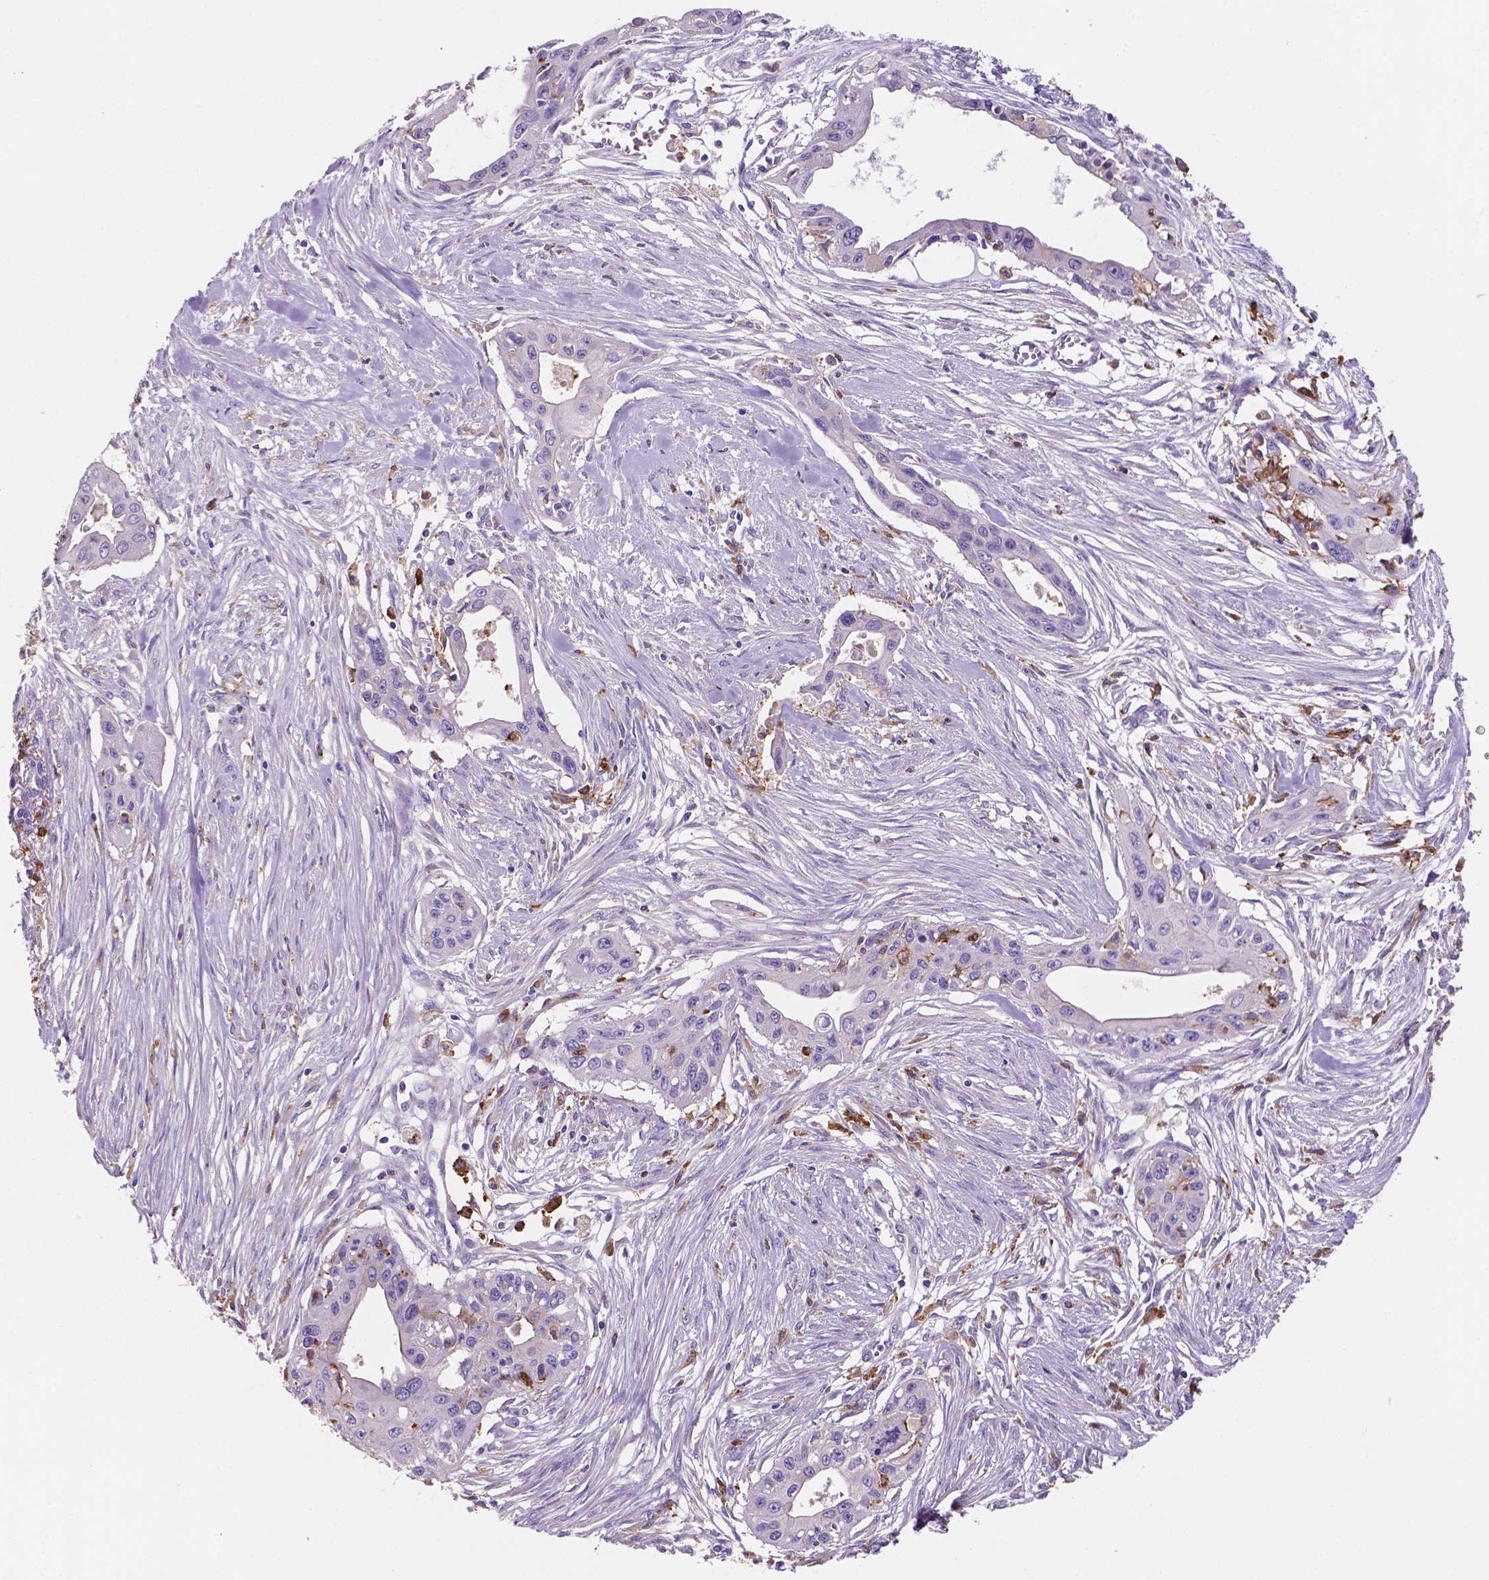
{"staining": {"intensity": "negative", "quantity": "none", "location": "none"}, "tissue": "pancreatic cancer", "cell_type": "Tumor cells", "image_type": "cancer", "snomed": [{"axis": "morphology", "description": "Adenocarcinoma, NOS"}, {"axis": "topography", "description": "Pancreas"}], "caption": "A high-resolution photomicrograph shows immunohistochemistry (IHC) staining of pancreatic cancer (adenocarcinoma), which shows no significant positivity in tumor cells. (Stains: DAB (3,3'-diaminobenzidine) immunohistochemistry with hematoxylin counter stain, Microscopy: brightfield microscopy at high magnification).", "gene": "MKRN2OS", "patient": {"sex": "male", "age": 60}}